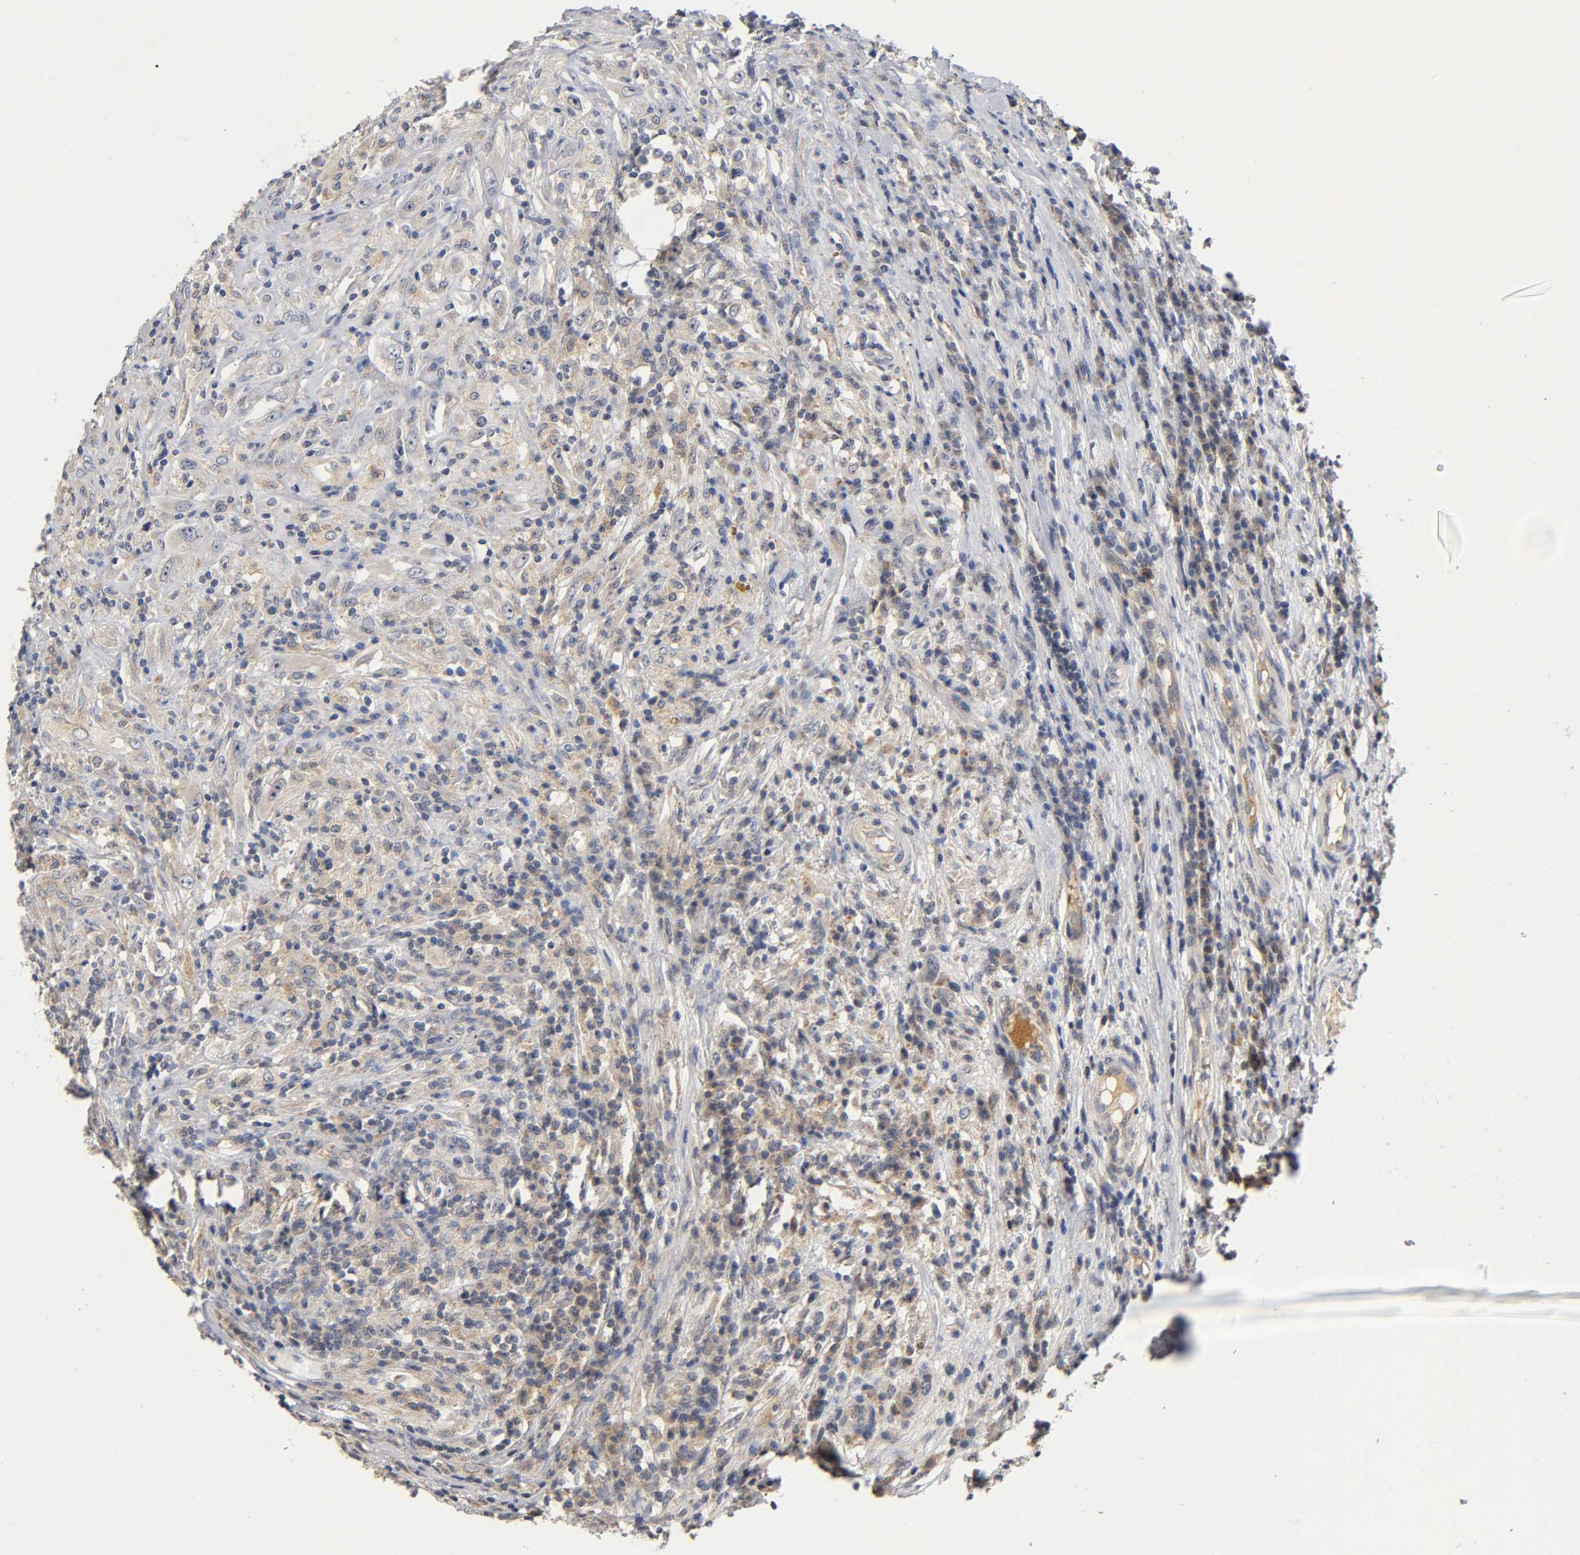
{"staining": {"intensity": "weak", "quantity": ">75%", "location": "cytoplasmic/membranous"}, "tissue": "testis cancer", "cell_type": "Tumor cells", "image_type": "cancer", "snomed": [{"axis": "morphology", "description": "Necrosis, NOS"}, {"axis": "morphology", "description": "Carcinoma, Embryonal, NOS"}, {"axis": "topography", "description": "Testis"}], "caption": "Protein expression analysis of human testis embryonal carcinoma reveals weak cytoplasmic/membranous positivity in about >75% of tumor cells.", "gene": "NRP1", "patient": {"sex": "male", "age": 19}}